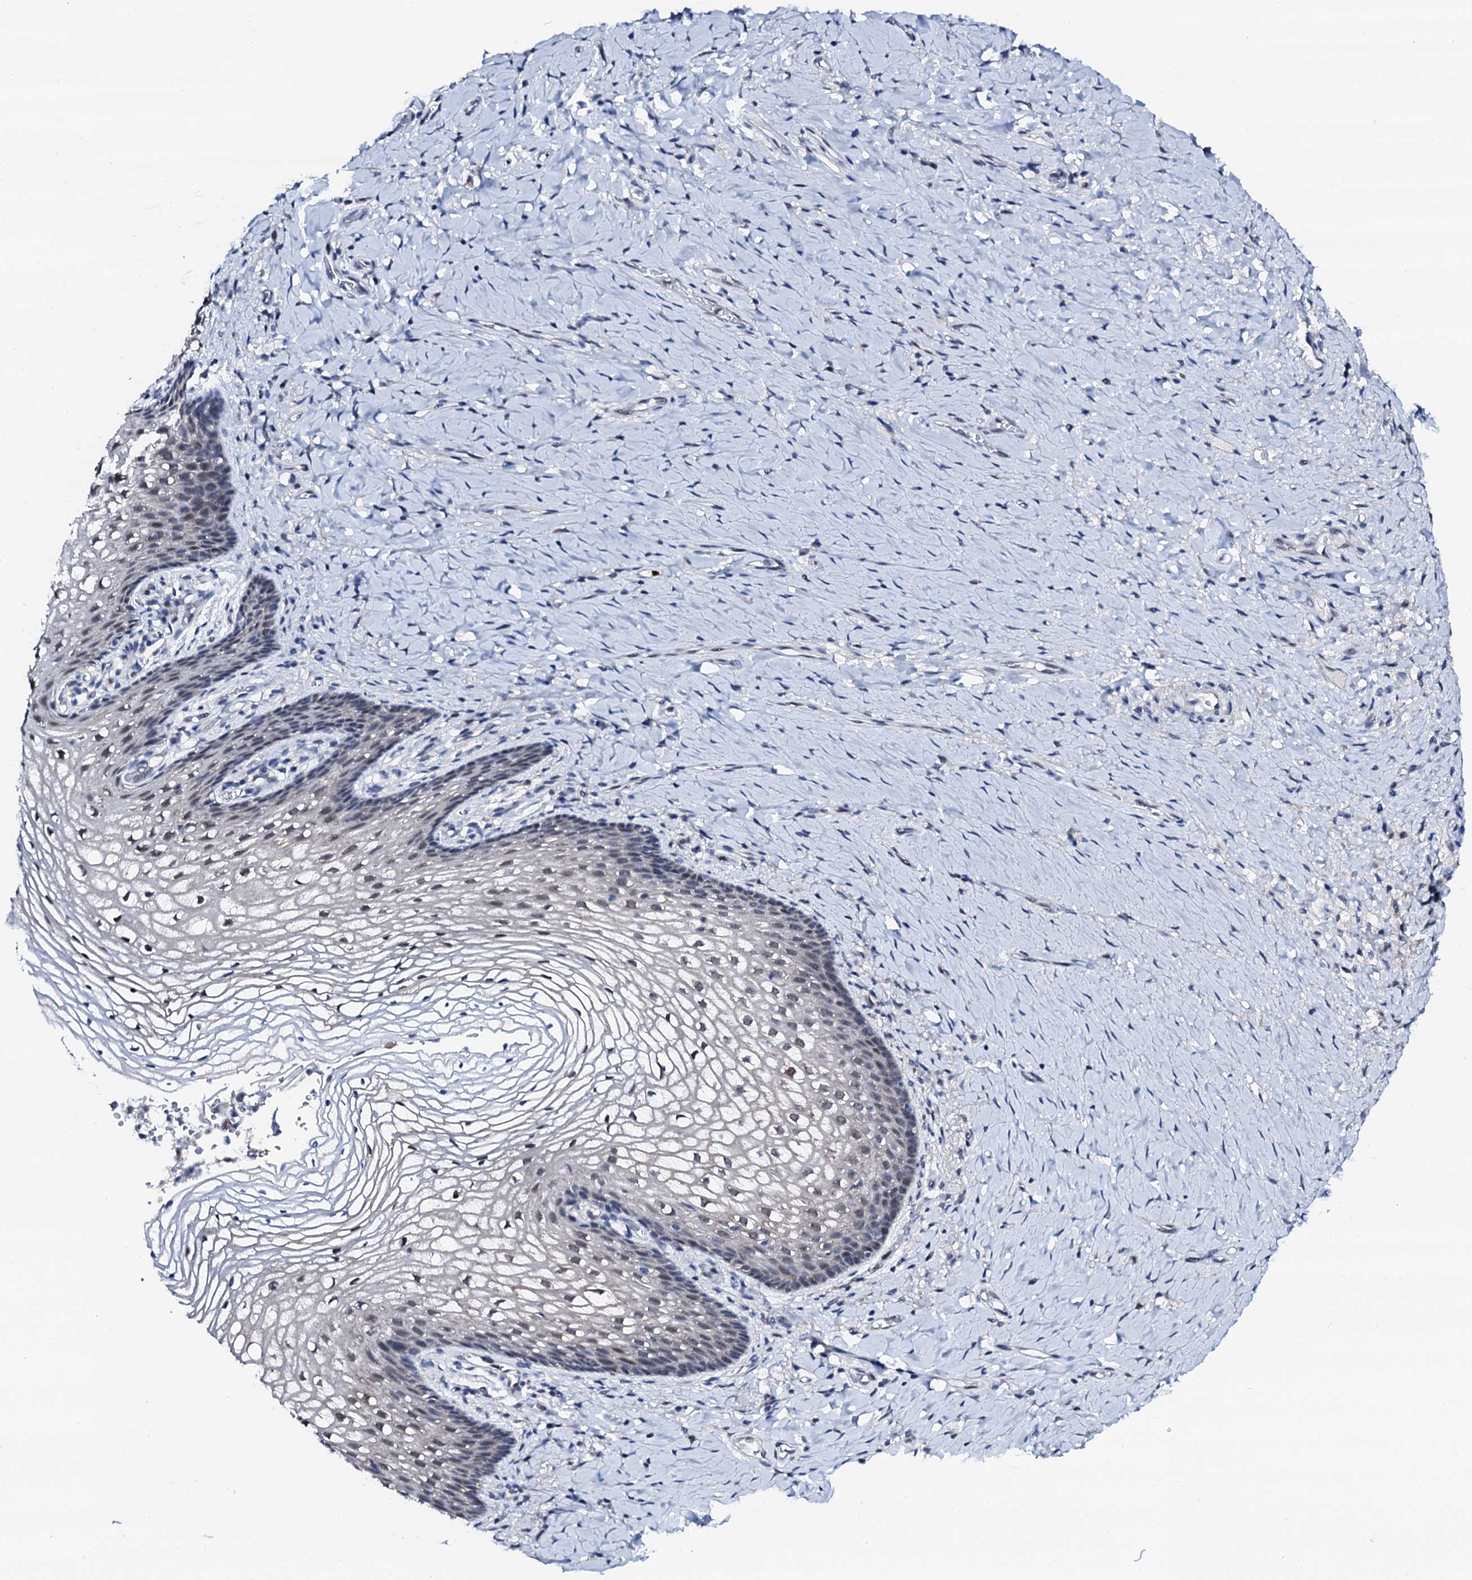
{"staining": {"intensity": "negative", "quantity": "none", "location": "none"}, "tissue": "vagina", "cell_type": "Squamous epithelial cells", "image_type": "normal", "snomed": [{"axis": "morphology", "description": "Normal tissue, NOS"}, {"axis": "topography", "description": "Vagina"}], "caption": "Squamous epithelial cells are negative for protein expression in unremarkable human vagina. (DAB immunohistochemistry (IHC) with hematoxylin counter stain).", "gene": "TRAFD1", "patient": {"sex": "female", "age": 60}}